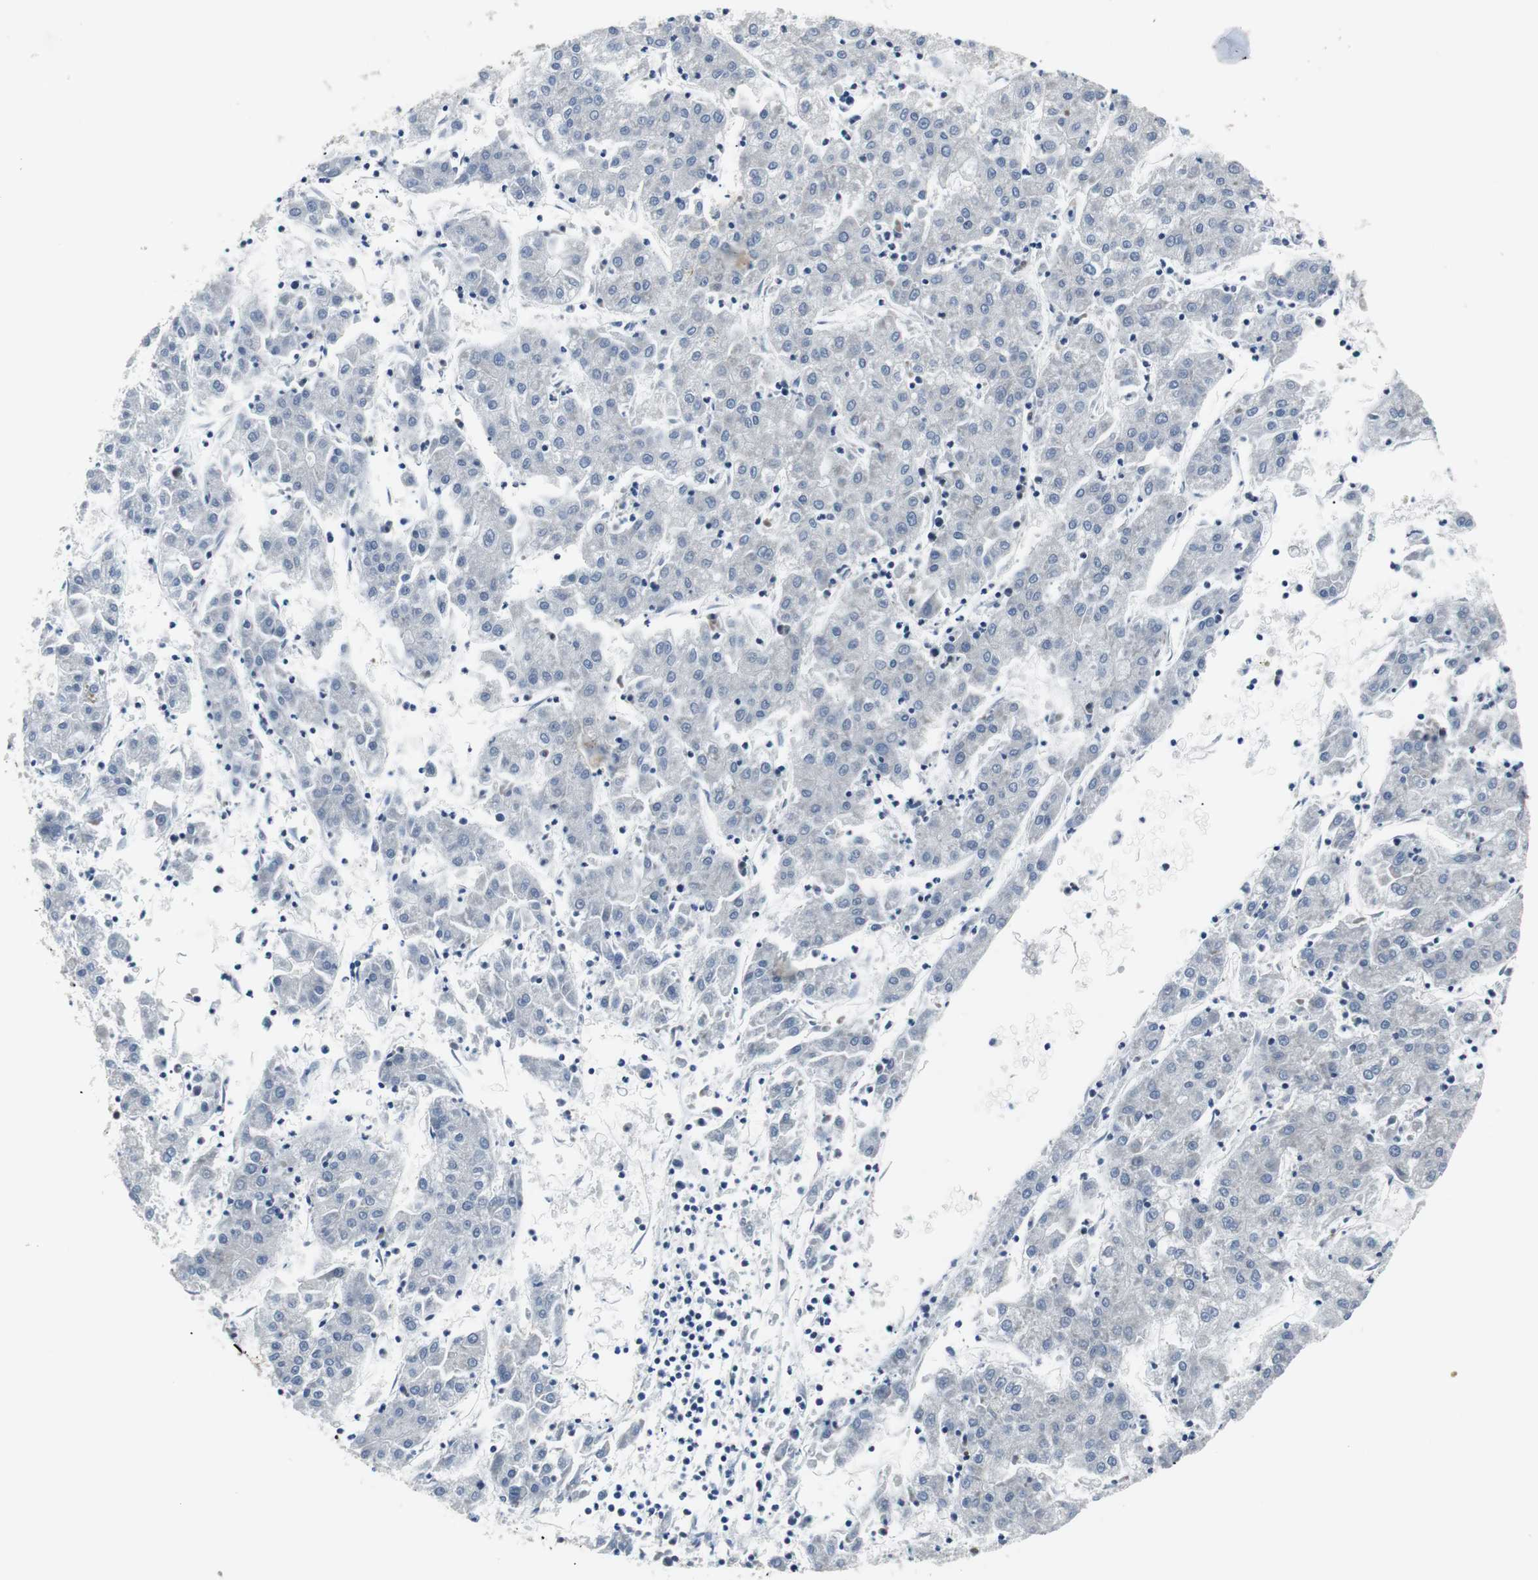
{"staining": {"intensity": "negative", "quantity": "none", "location": "none"}, "tissue": "liver cancer", "cell_type": "Tumor cells", "image_type": "cancer", "snomed": [{"axis": "morphology", "description": "Carcinoma, Hepatocellular, NOS"}, {"axis": "topography", "description": "Liver"}], "caption": "DAB (3,3'-diaminobenzidine) immunohistochemical staining of liver hepatocellular carcinoma exhibits no significant expression in tumor cells. The staining is performed using DAB brown chromogen with nuclei counter-stained in using hematoxylin.", "gene": "GYS1", "patient": {"sex": "male", "age": 72}}